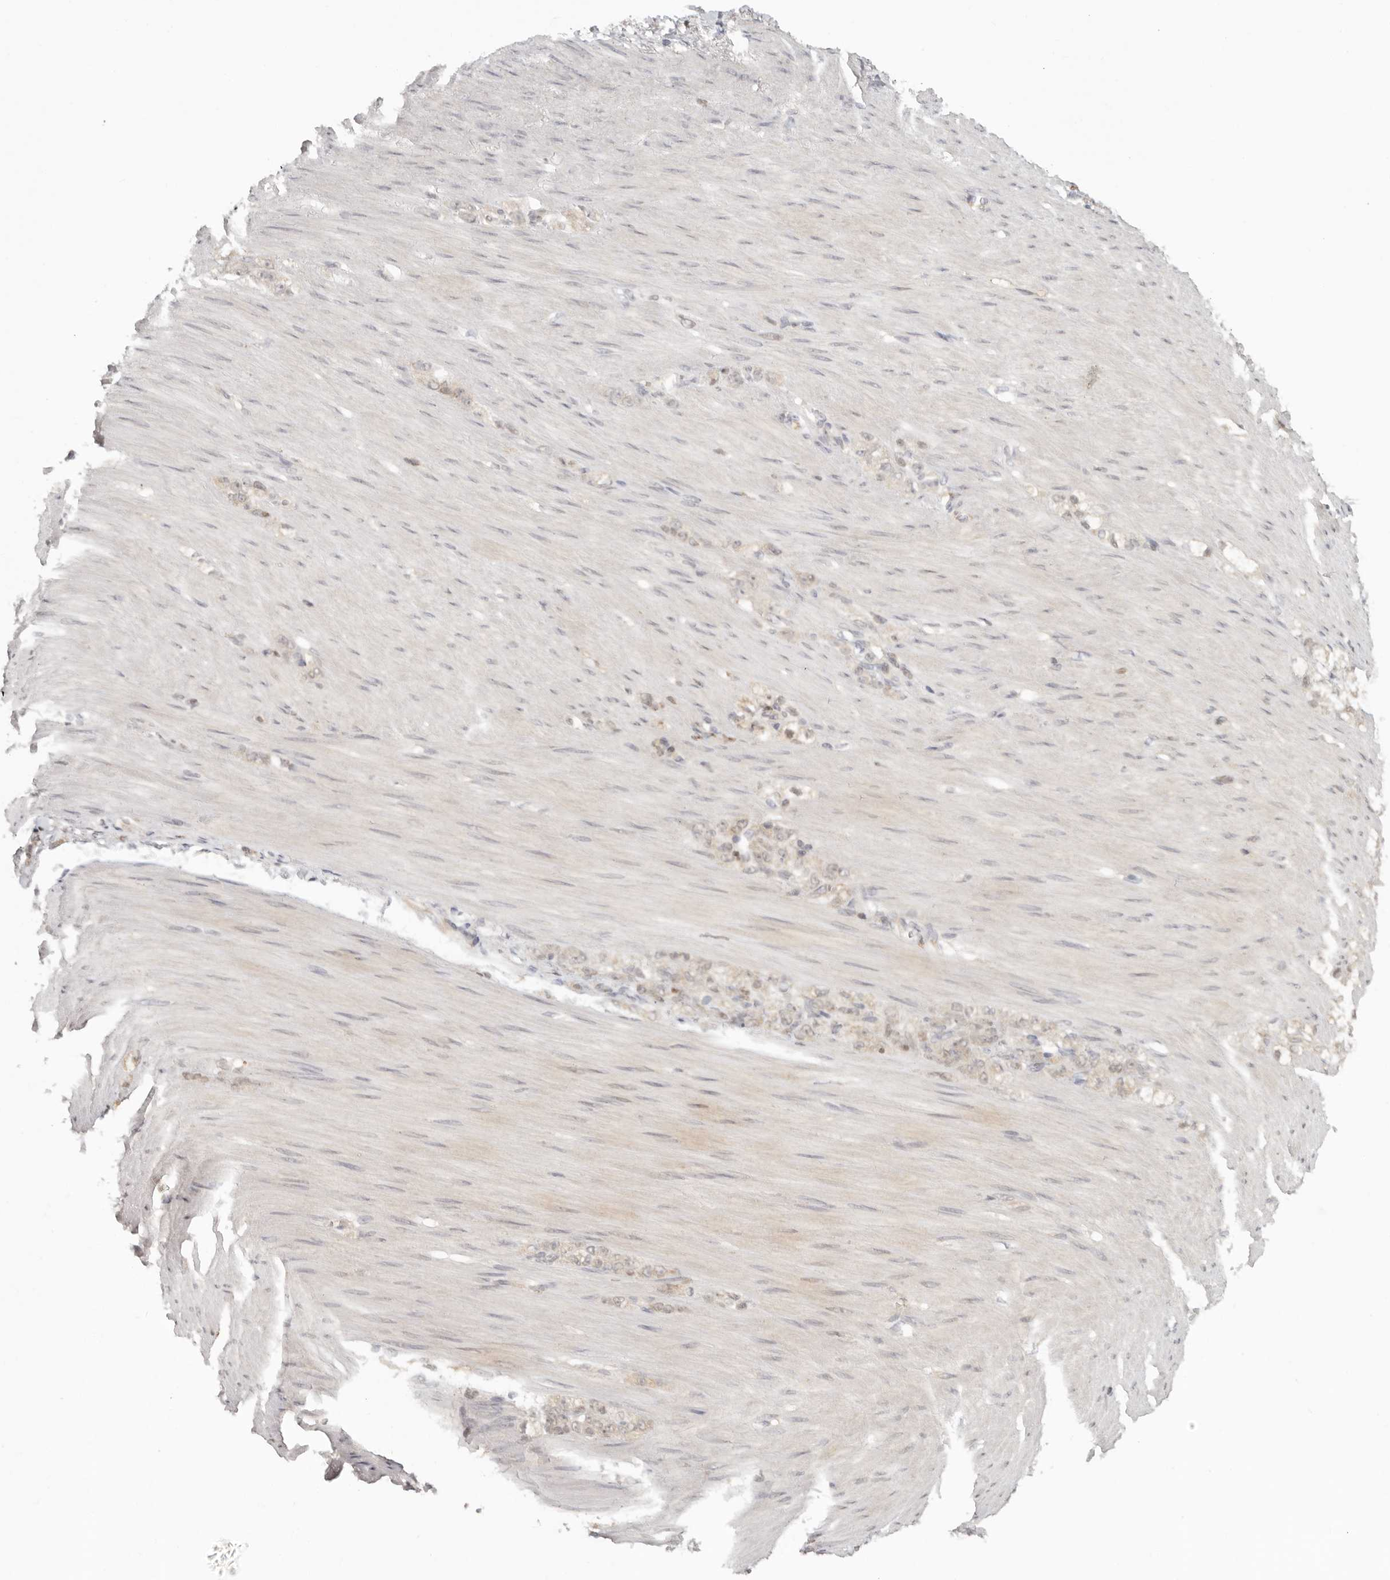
{"staining": {"intensity": "negative", "quantity": "none", "location": "none"}, "tissue": "stomach cancer", "cell_type": "Tumor cells", "image_type": "cancer", "snomed": [{"axis": "morphology", "description": "Normal tissue, NOS"}, {"axis": "morphology", "description": "Adenocarcinoma, NOS"}, {"axis": "topography", "description": "Stomach"}], "caption": "High power microscopy histopathology image of an immunohistochemistry image of stomach cancer (adenocarcinoma), revealing no significant staining in tumor cells.", "gene": "PSMA5", "patient": {"sex": "male", "age": 82}}